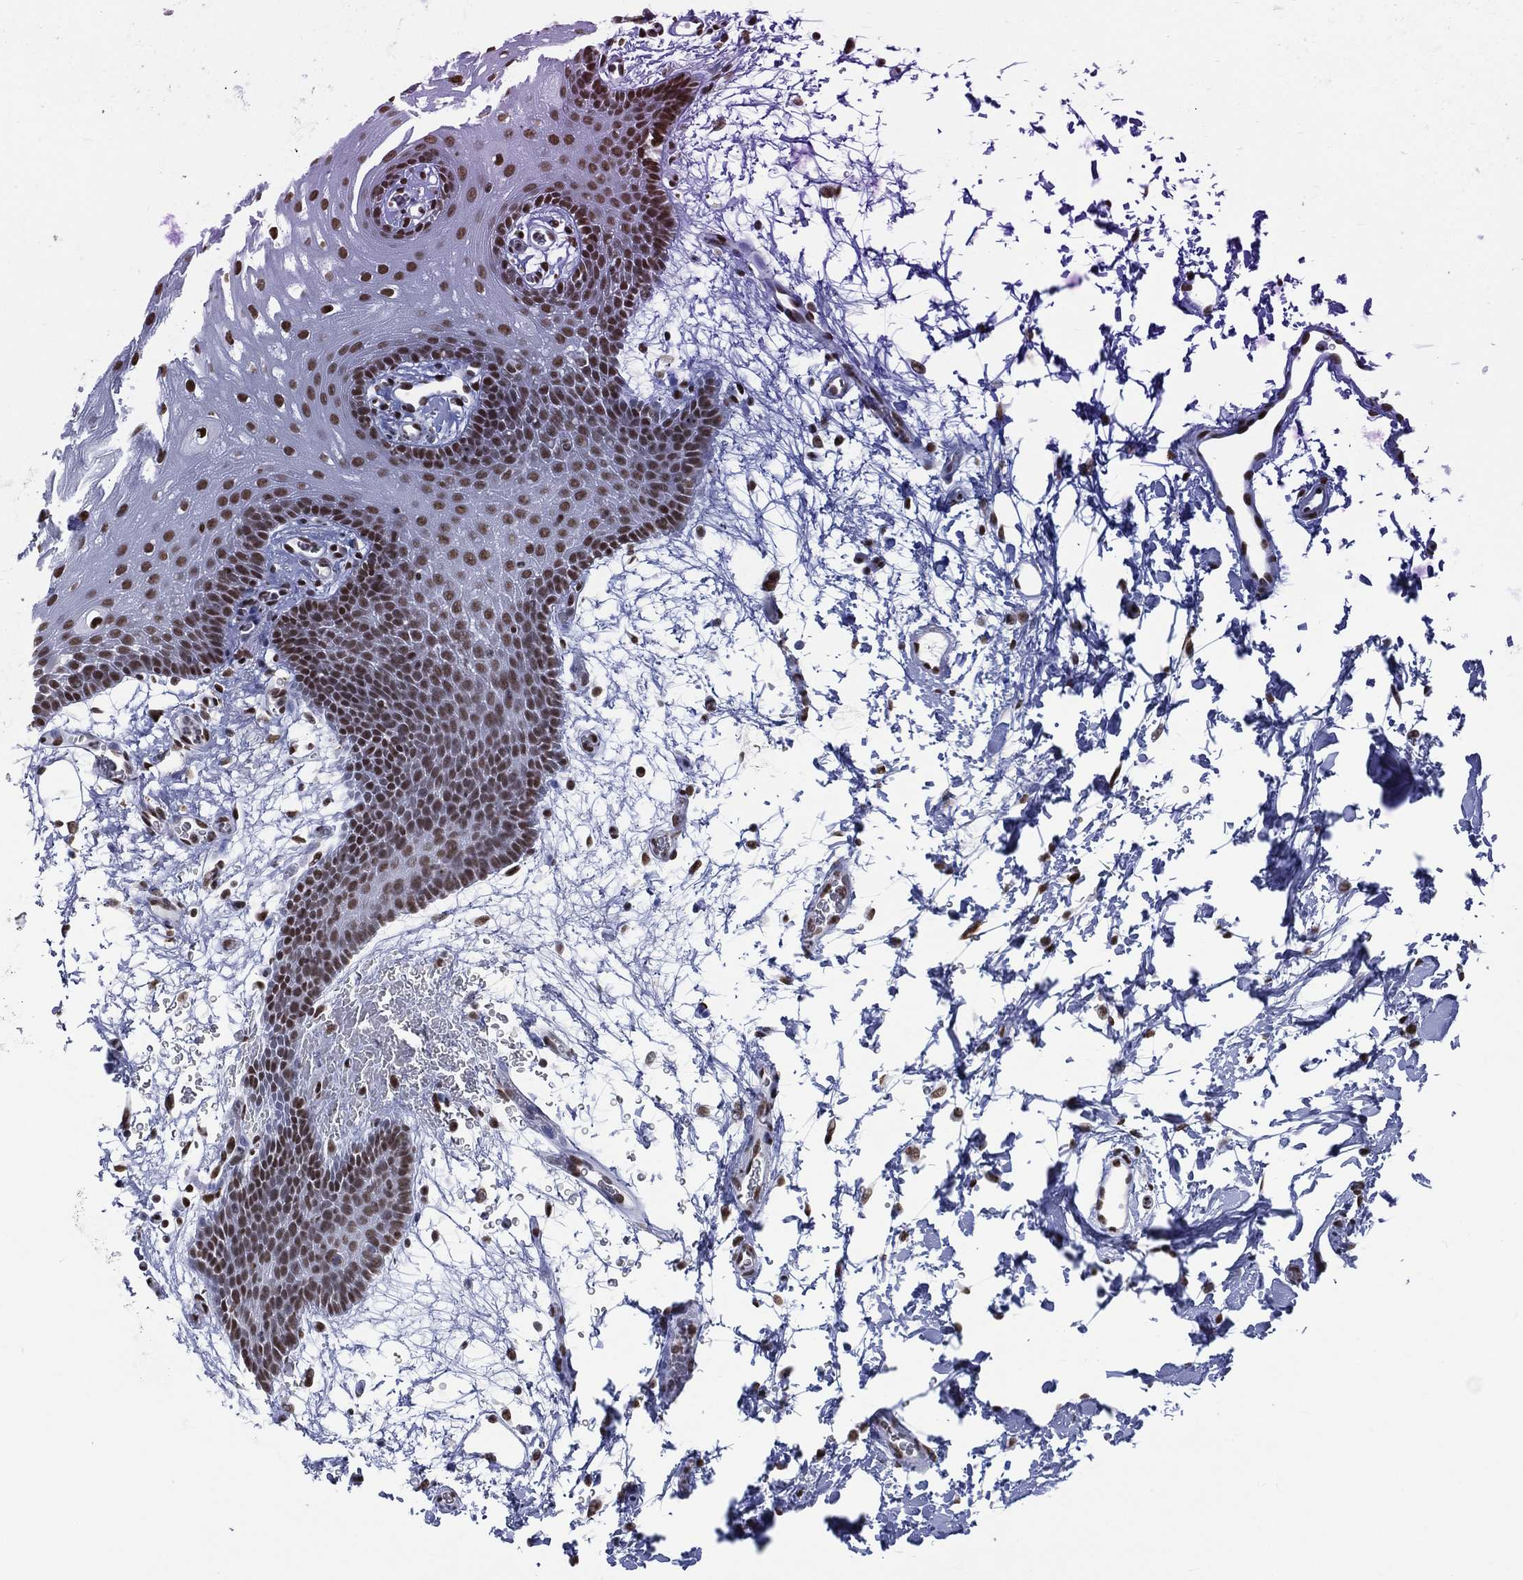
{"staining": {"intensity": "strong", "quantity": ">75%", "location": "nuclear"}, "tissue": "oral mucosa", "cell_type": "Squamous epithelial cells", "image_type": "normal", "snomed": [{"axis": "morphology", "description": "Normal tissue, NOS"}, {"axis": "topography", "description": "Oral tissue"}, {"axis": "topography", "description": "Head-Neck"}], "caption": "A brown stain shows strong nuclear staining of a protein in squamous epithelial cells of unremarkable oral mucosa. The staining was performed using DAB (3,3'-diaminobenzidine), with brown indicating positive protein expression. Nuclei are stained blue with hematoxylin.", "gene": "ZNF7", "patient": {"sex": "male", "age": 65}}